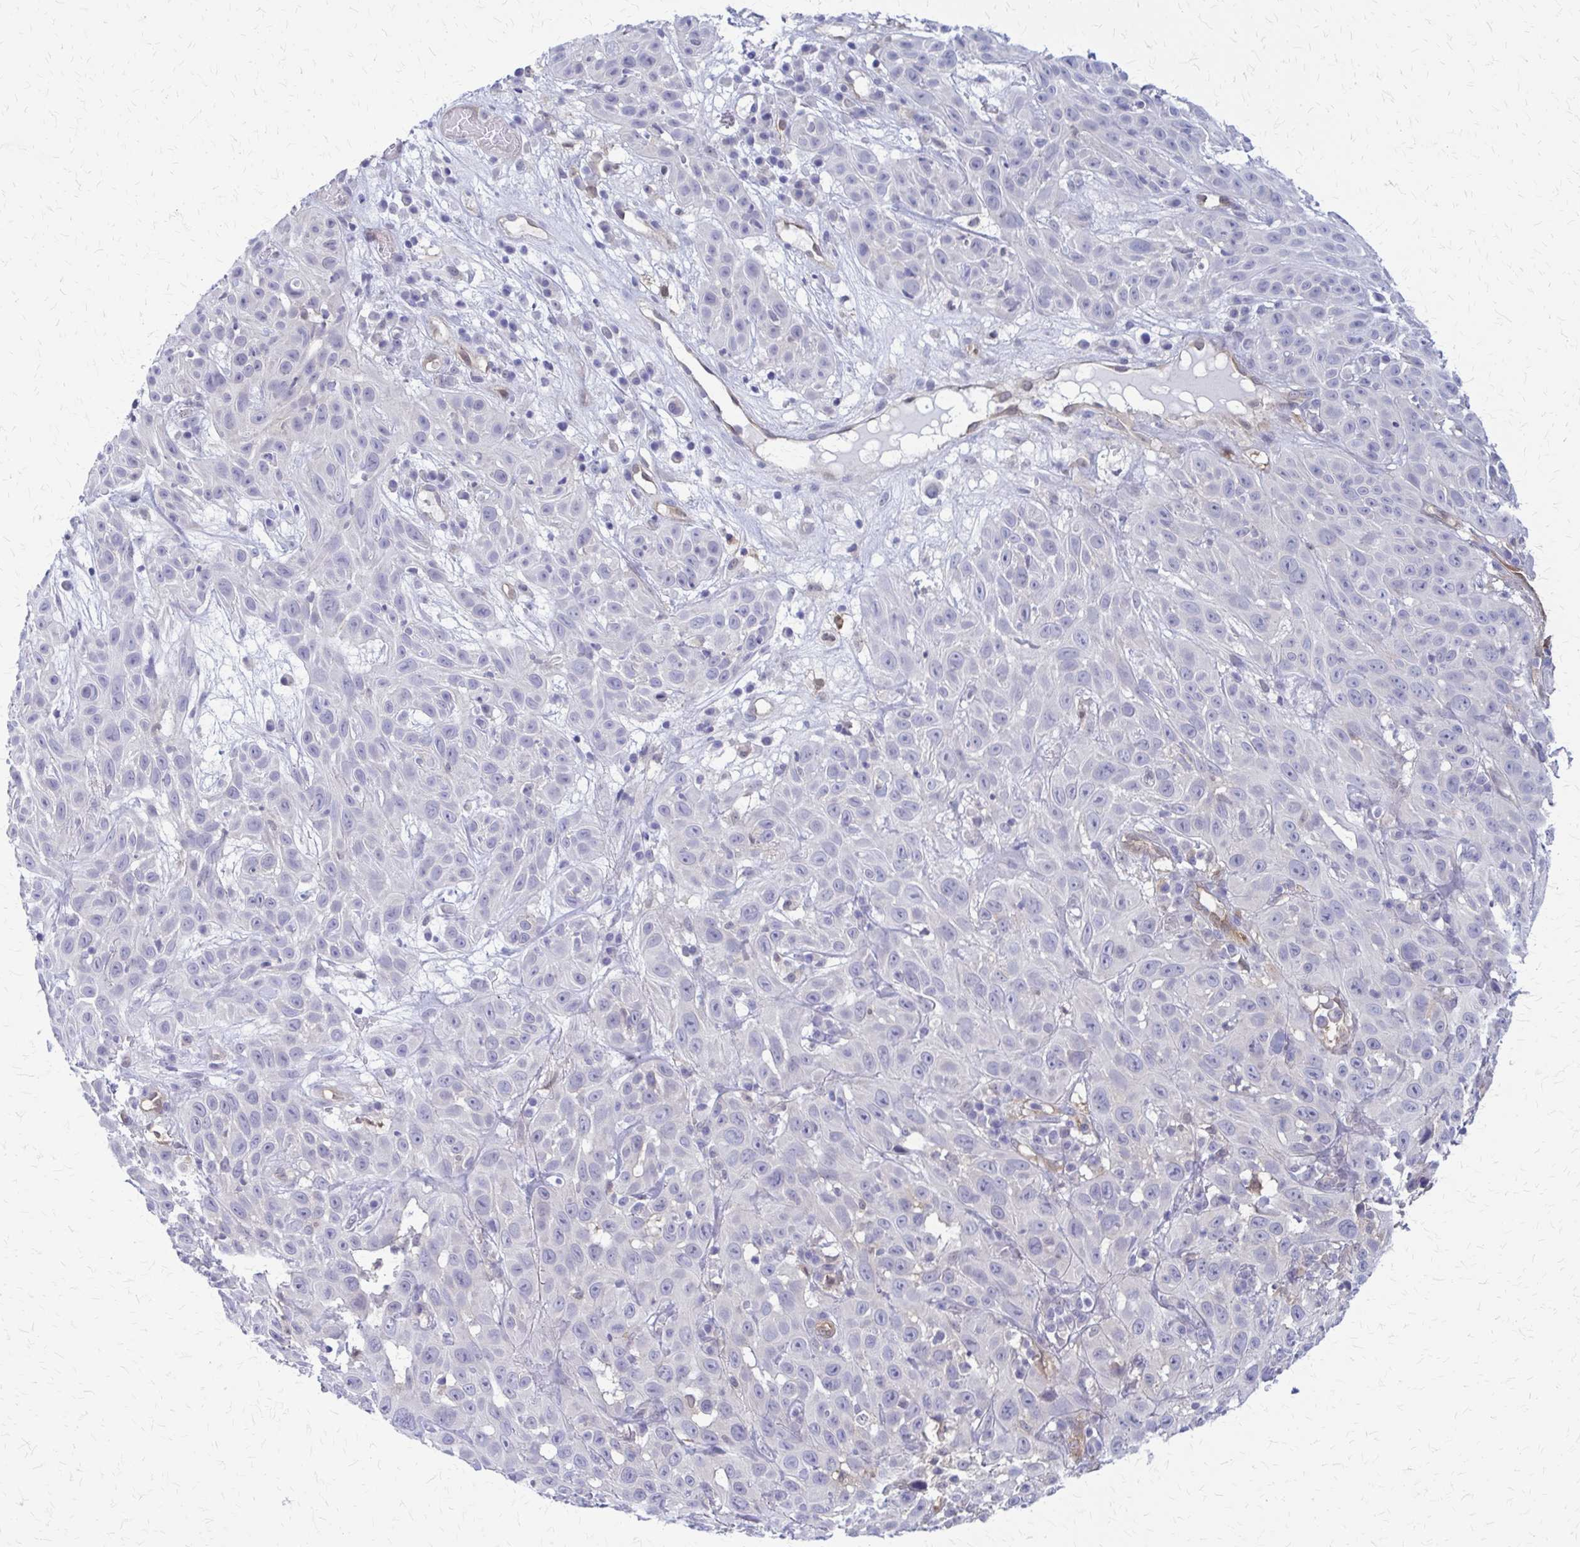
{"staining": {"intensity": "negative", "quantity": "none", "location": "none"}, "tissue": "skin cancer", "cell_type": "Tumor cells", "image_type": "cancer", "snomed": [{"axis": "morphology", "description": "Squamous cell carcinoma, NOS"}, {"axis": "topography", "description": "Skin"}], "caption": "The histopathology image demonstrates no significant positivity in tumor cells of squamous cell carcinoma (skin).", "gene": "CLIC2", "patient": {"sex": "male", "age": 82}}